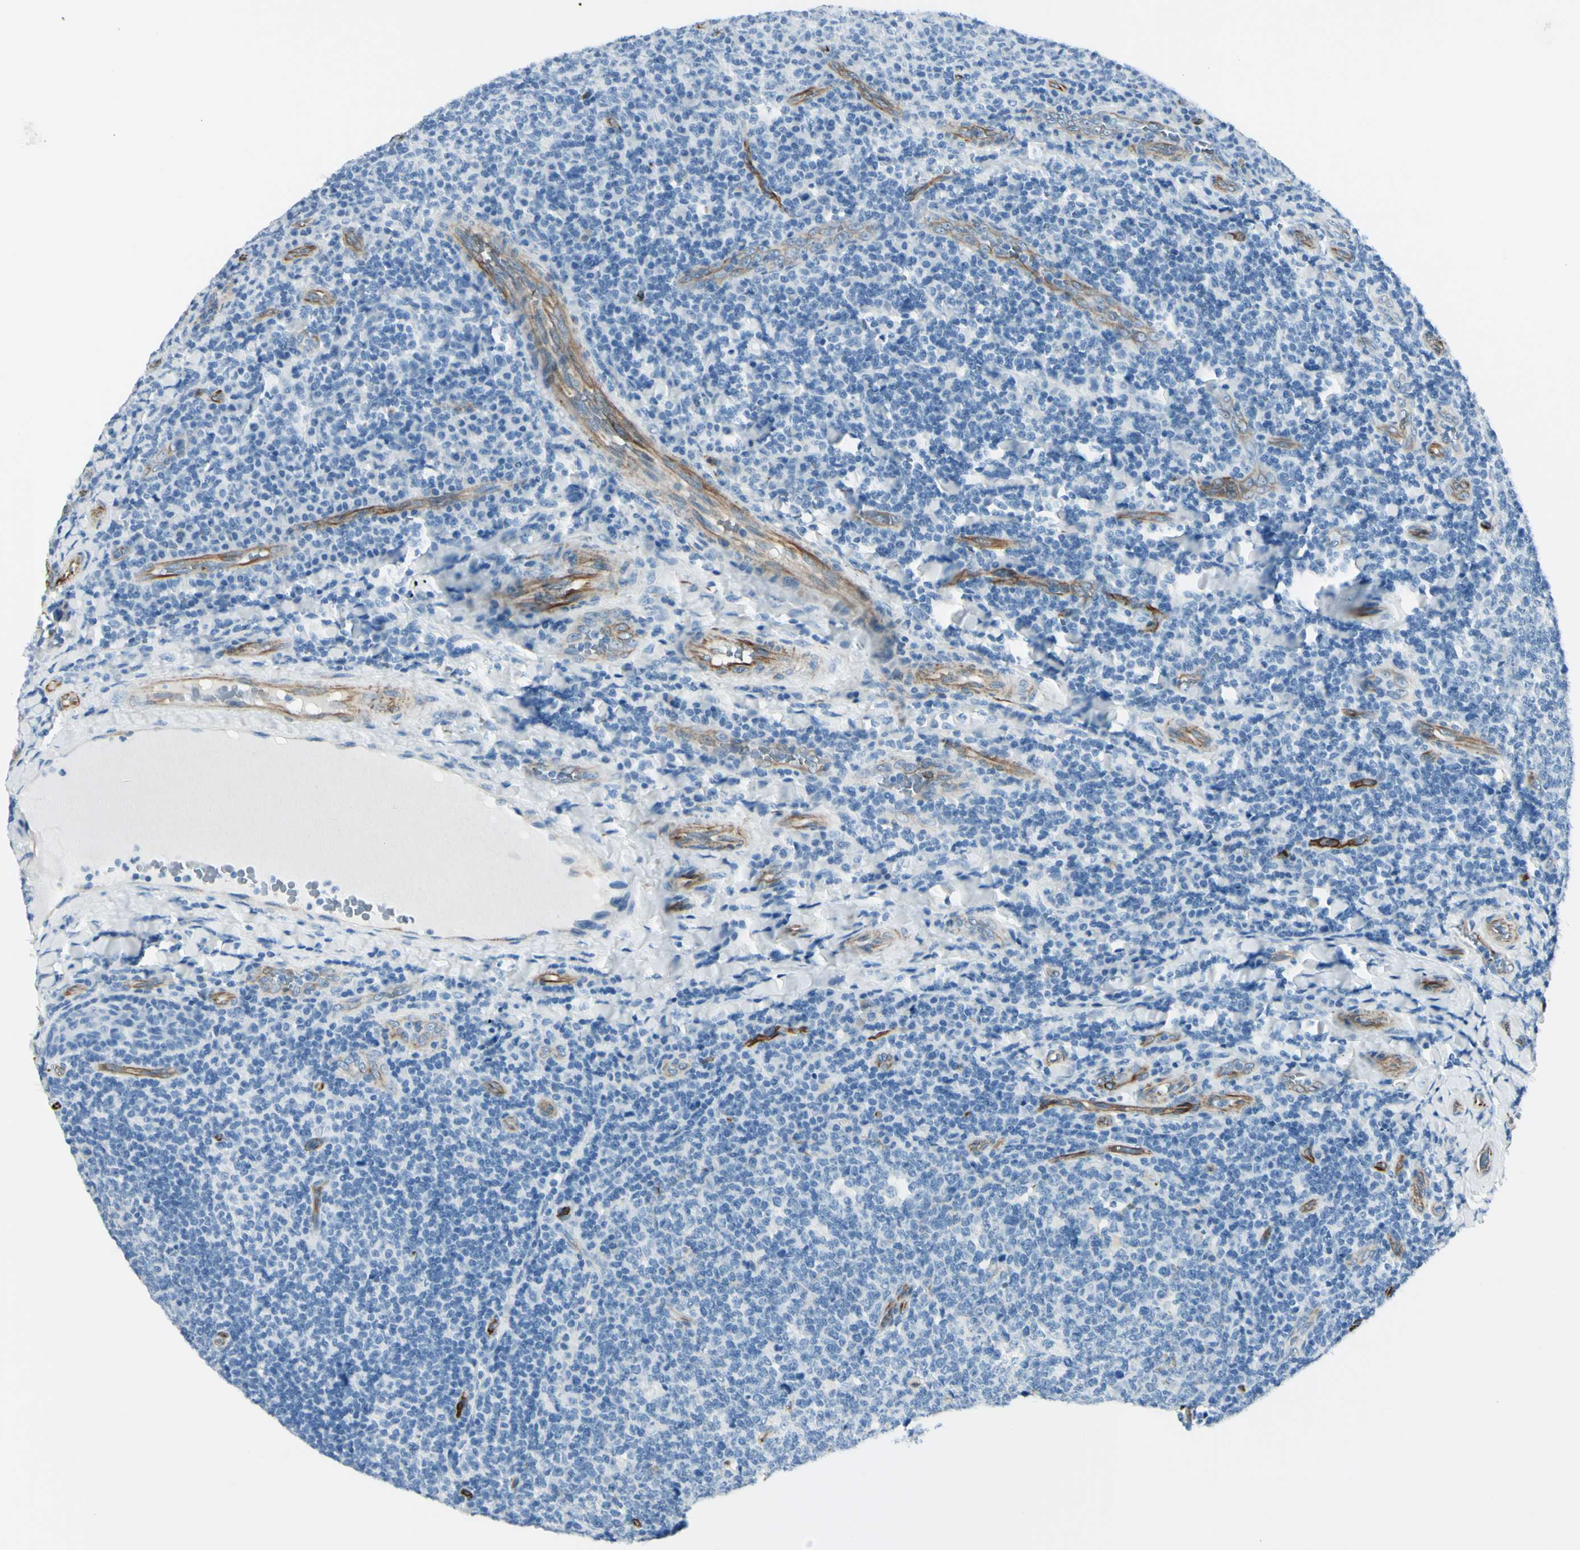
{"staining": {"intensity": "negative", "quantity": "none", "location": "none"}, "tissue": "tonsil", "cell_type": "Germinal center cells", "image_type": "normal", "snomed": [{"axis": "morphology", "description": "Normal tissue, NOS"}, {"axis": "topography", "description": "Tonsil"}], "caption": "Germinal center cells are negative for protein expression in unremarkable human tonsil. (Brightfield microscopy of DAB (3,3'-diaminobenzidine) IHC at high magnification).", "gene": "PTH2R", "patient": {"sex": "male", "age": 17}}